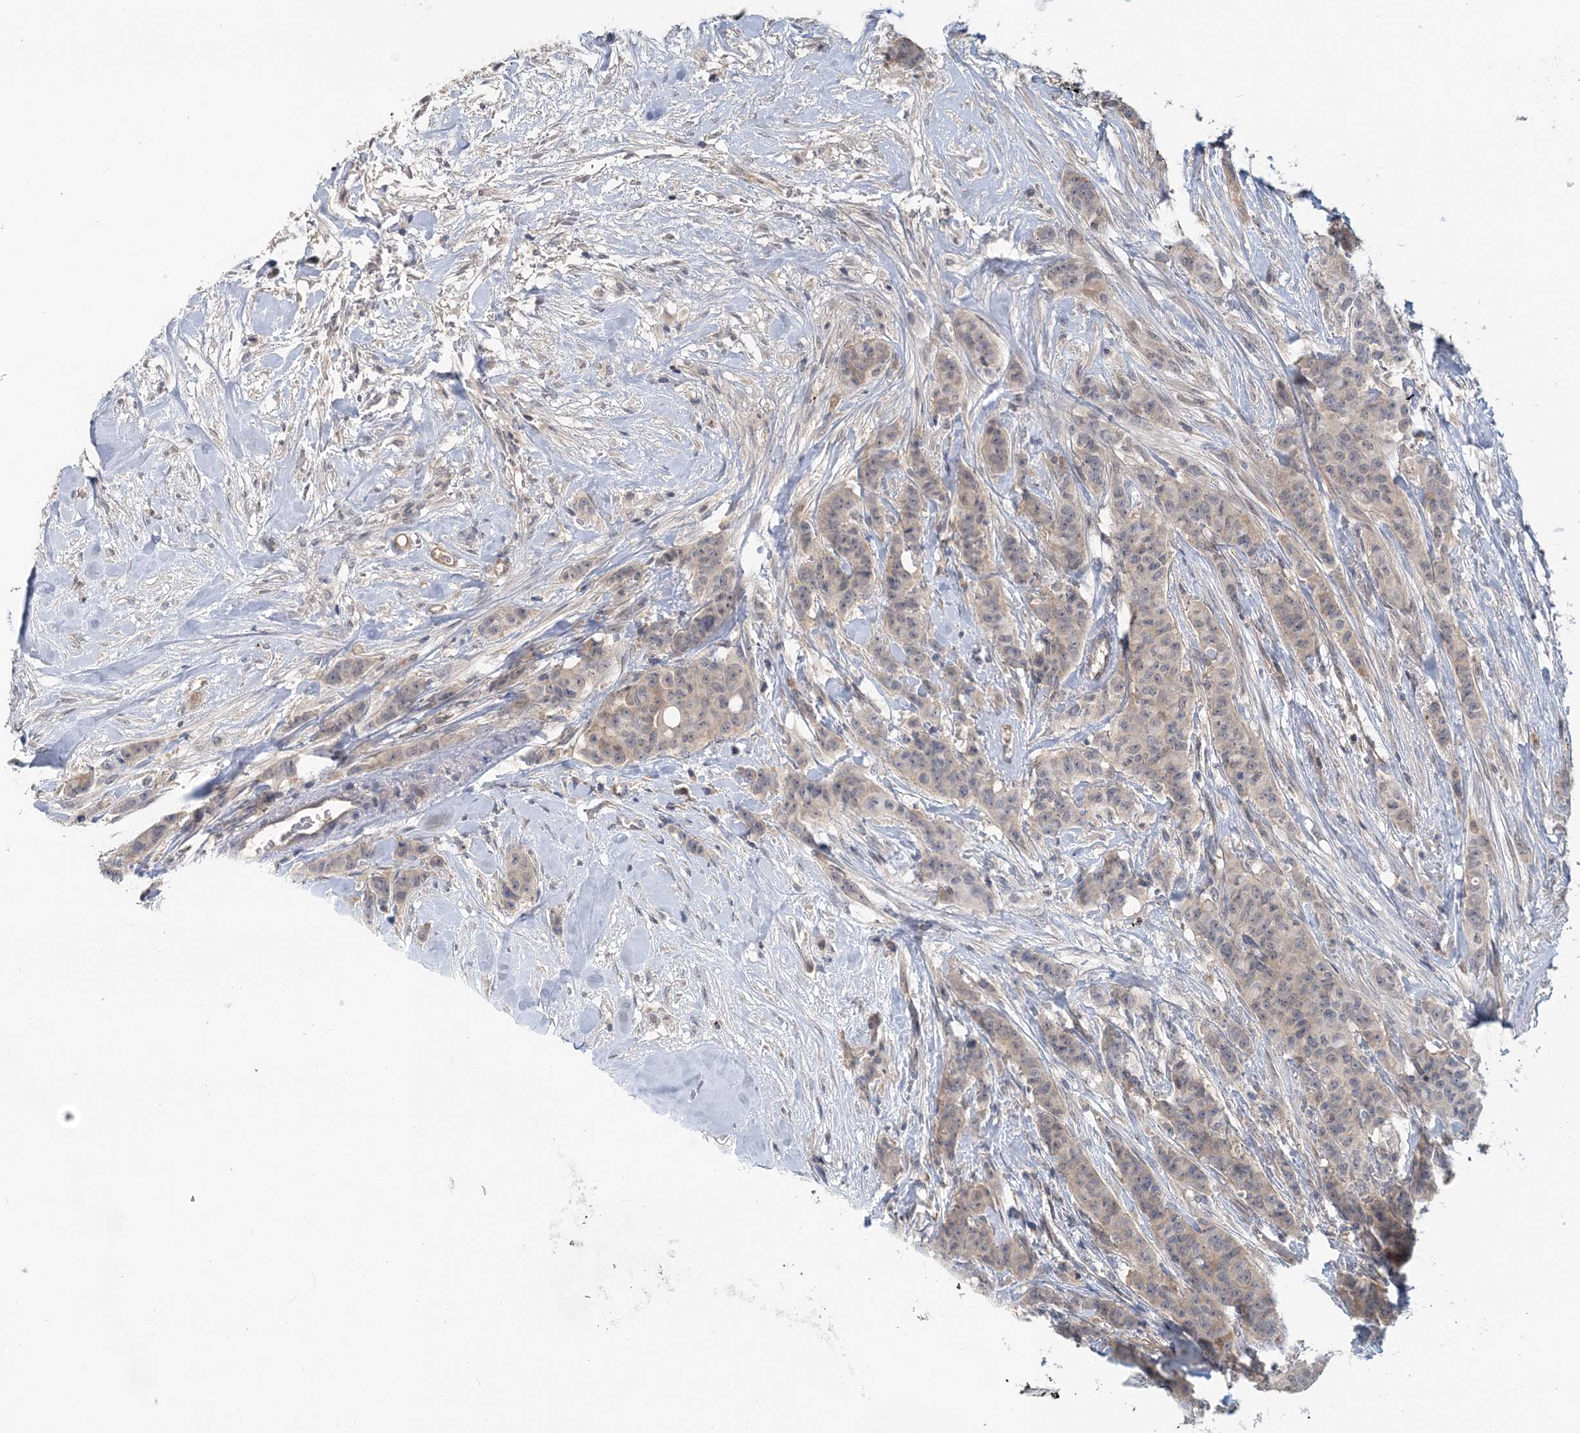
{"staining": {"intensity": "weak", "quantity": "25%-75%", "location": "cytoplasmic/membranous"}, "tissue": "breast cancer", "cell_type": "Tumor cells", "image_type": "cancer", "snomed": [{"axis": "morphology", "description": "Duct carcinoma"}, {"axis": "topography", "description": "Breast"}], "caption": "The photomicrograph shows staining of breast cancer (invasive ductal carcinoma), revealing weak cytoplasmic/membranous protein positivity (brown color) within tumor cells.", "gene": "RNF25", "patient": {"sex": "female", "age": 40}}